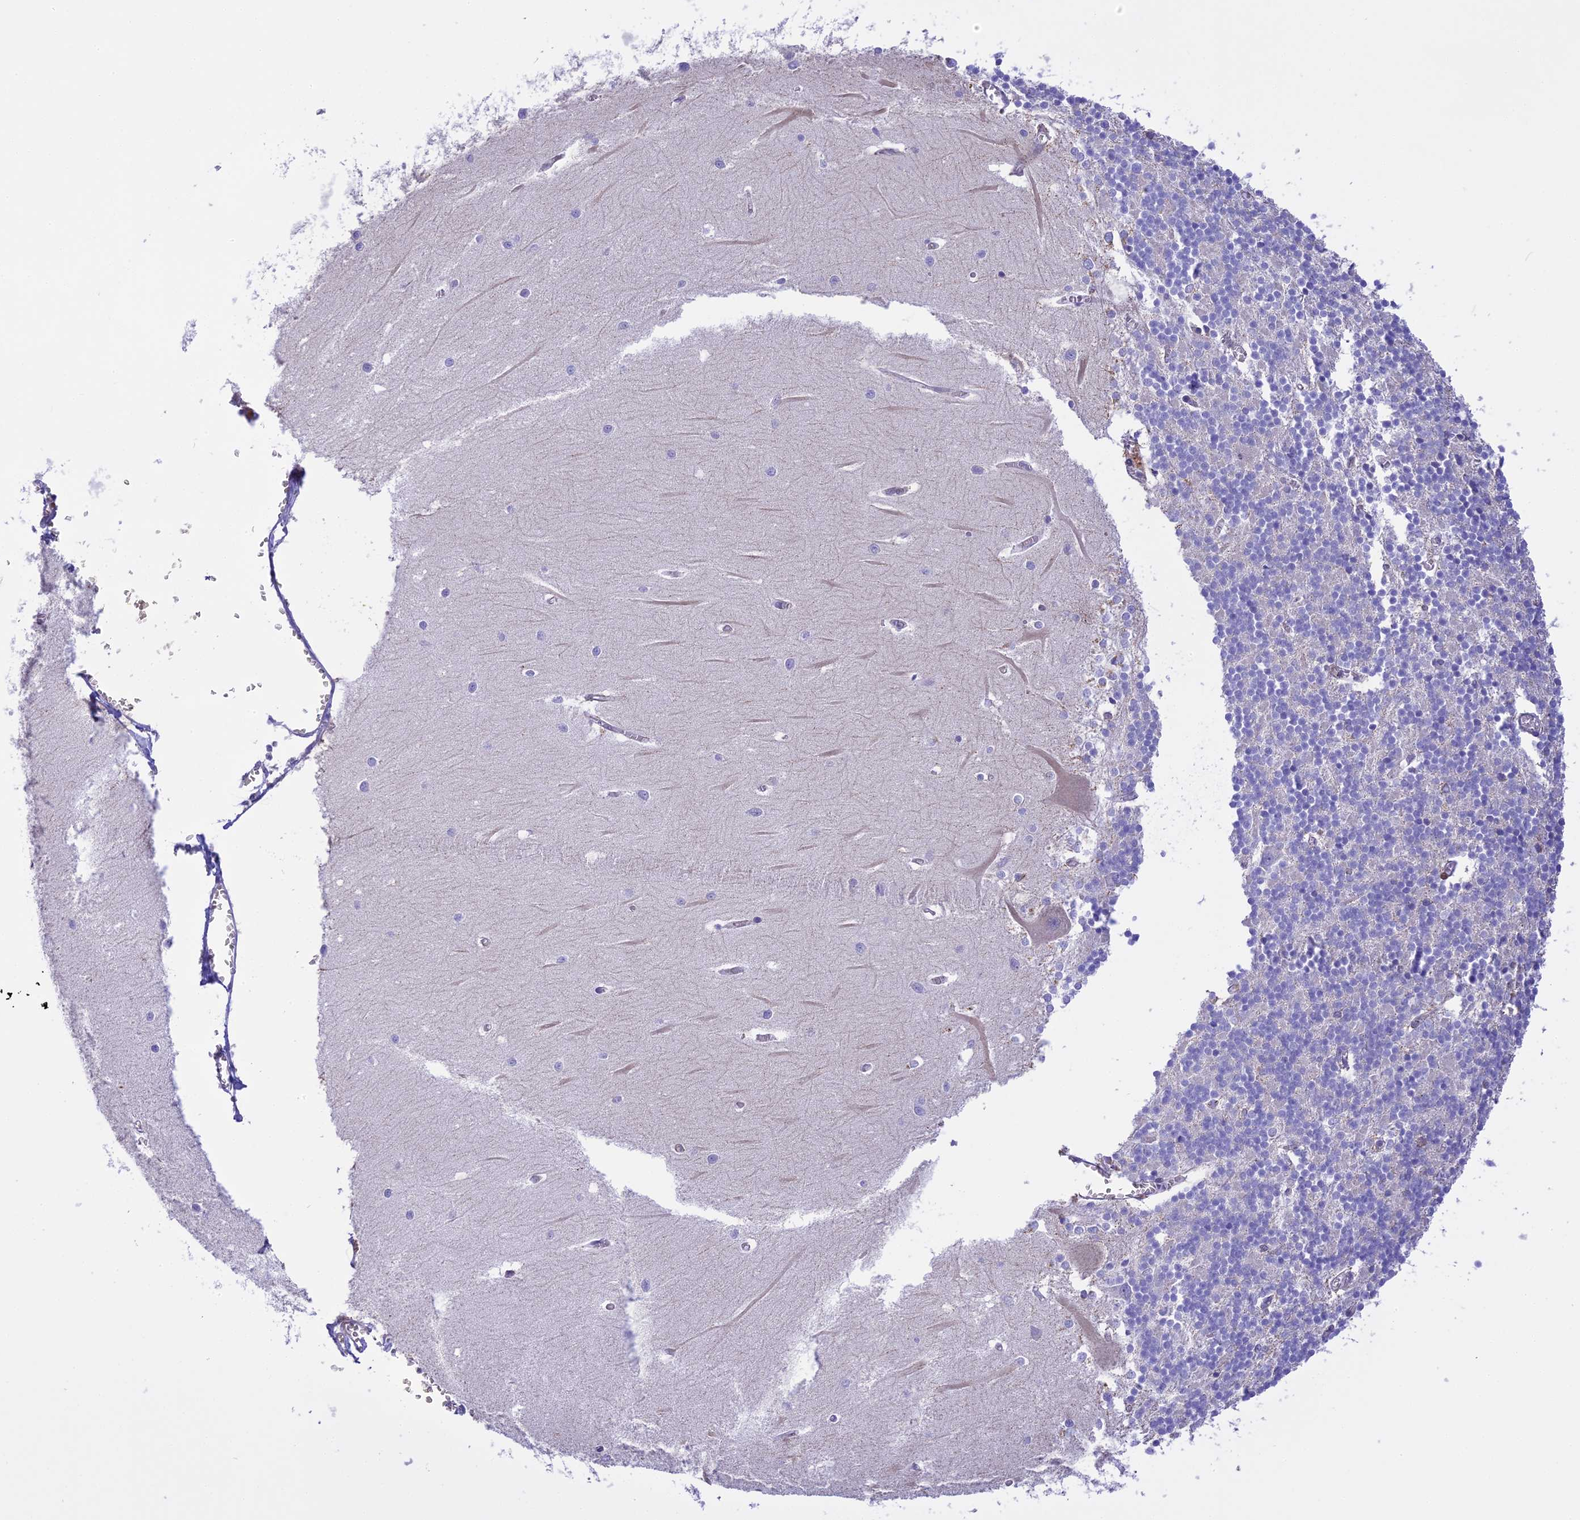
{"staining": {"intensity": "negative", "quantity": "none", "location": "none"}, "tissue": "cerebellum", "cell_type": "Cells in granular layer", "image_type": "normal", "snomed": [{"axis": "morphology", "description": "Normal tissue, NOS"}, {"axis": "topography", "description": "Cerebellum"}], "caption": "DAB immunohistochemical staining of unremarkable human cerebellum exhibits no significant positivity in cells in granular layer.", "gene": "CORO7", "patient": {"sex": "male", "age": 37}}